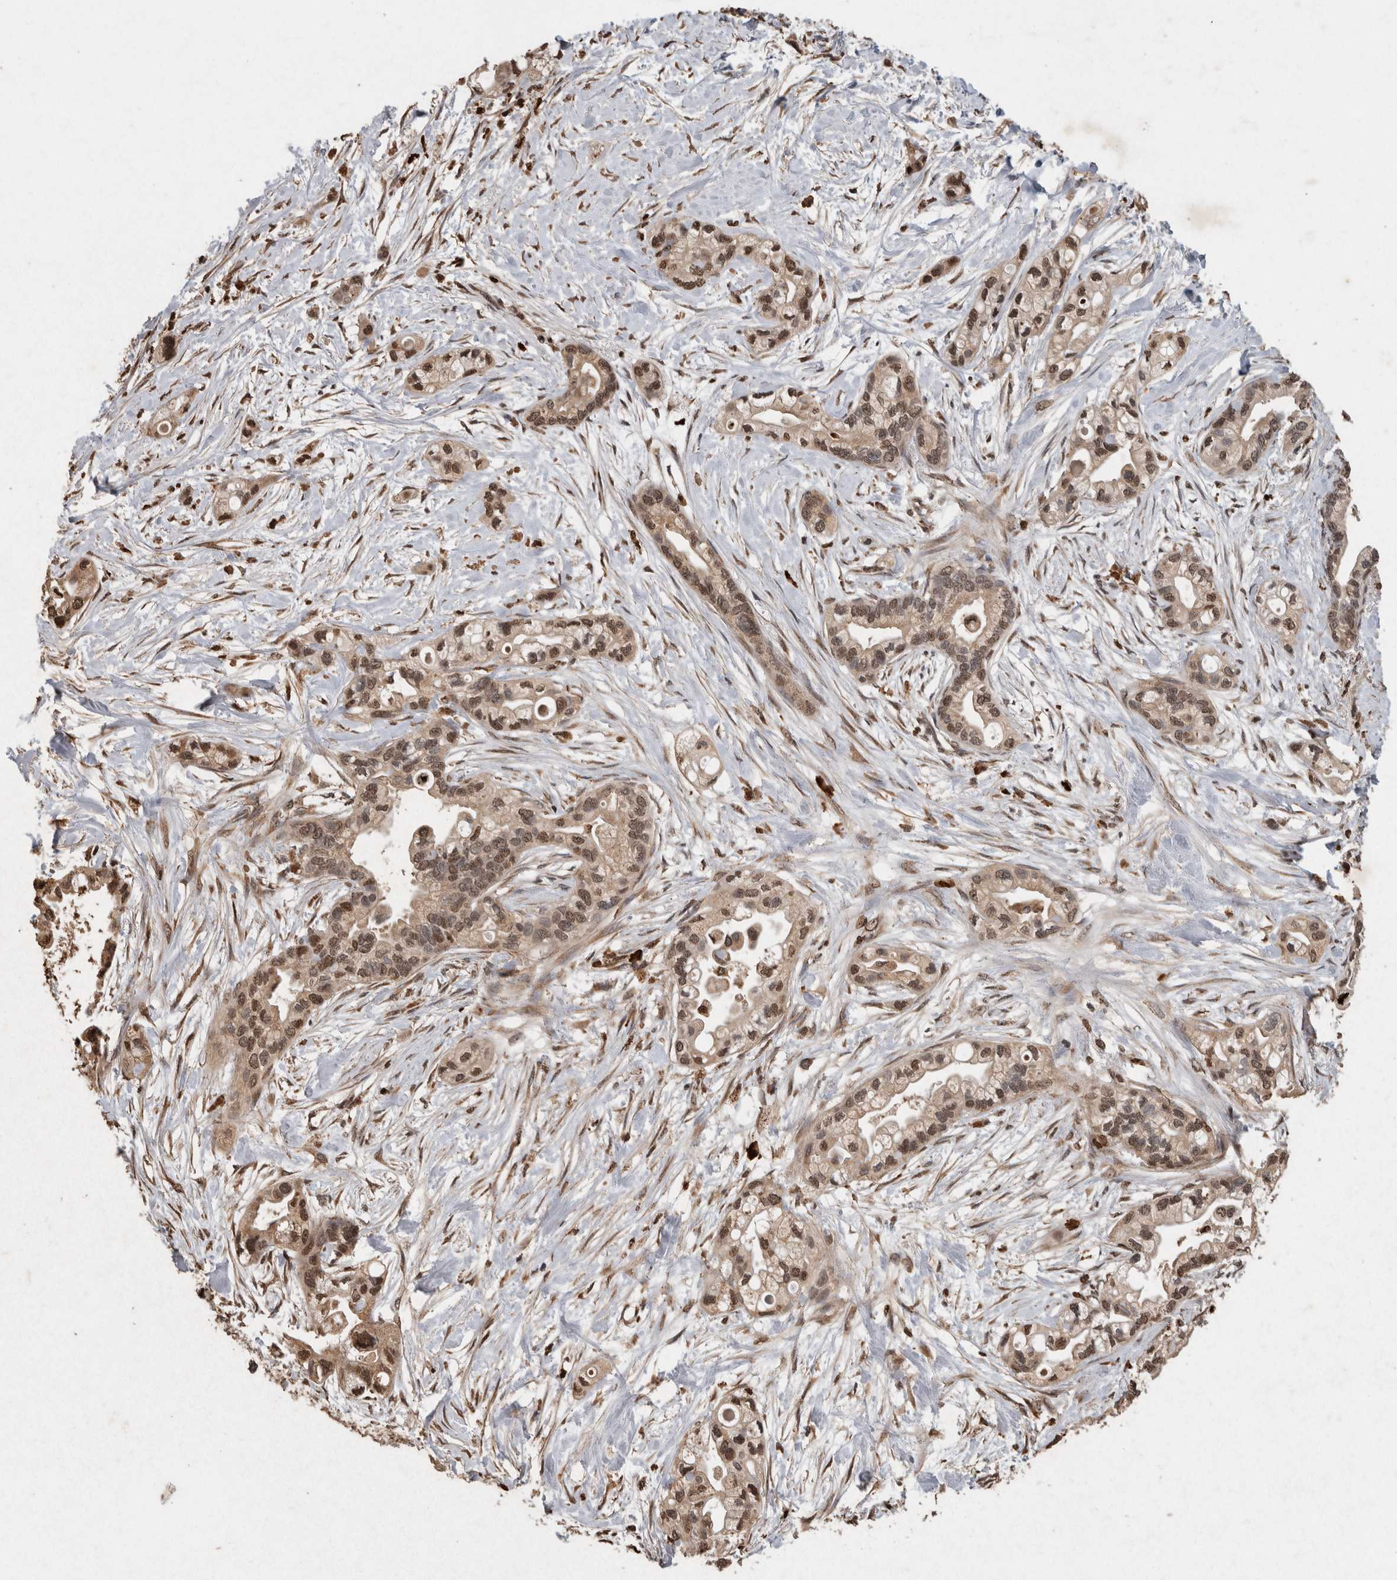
{"staining": {"intensity": "moderate", "quantity": ">75%", "location": "cytoplasmic/membranous"}, "tissue": "pancreatic cancer", "cell_type": "Tumor cells", "image_type": "cancer", "snomed": [{"axis": "morphology", "description": "Adenocarcinoma, NOS"}, {"axis": "topography", "description": "Pancreas"}], "caption": "Adenocarcinoma (pancreatic) tissue demonstrates moderate cytoplasmic/membranous staining in approximately >75% of tumor cells", "gene": "ADGRL3", "patient": {"sex": "female", "age": 77}}